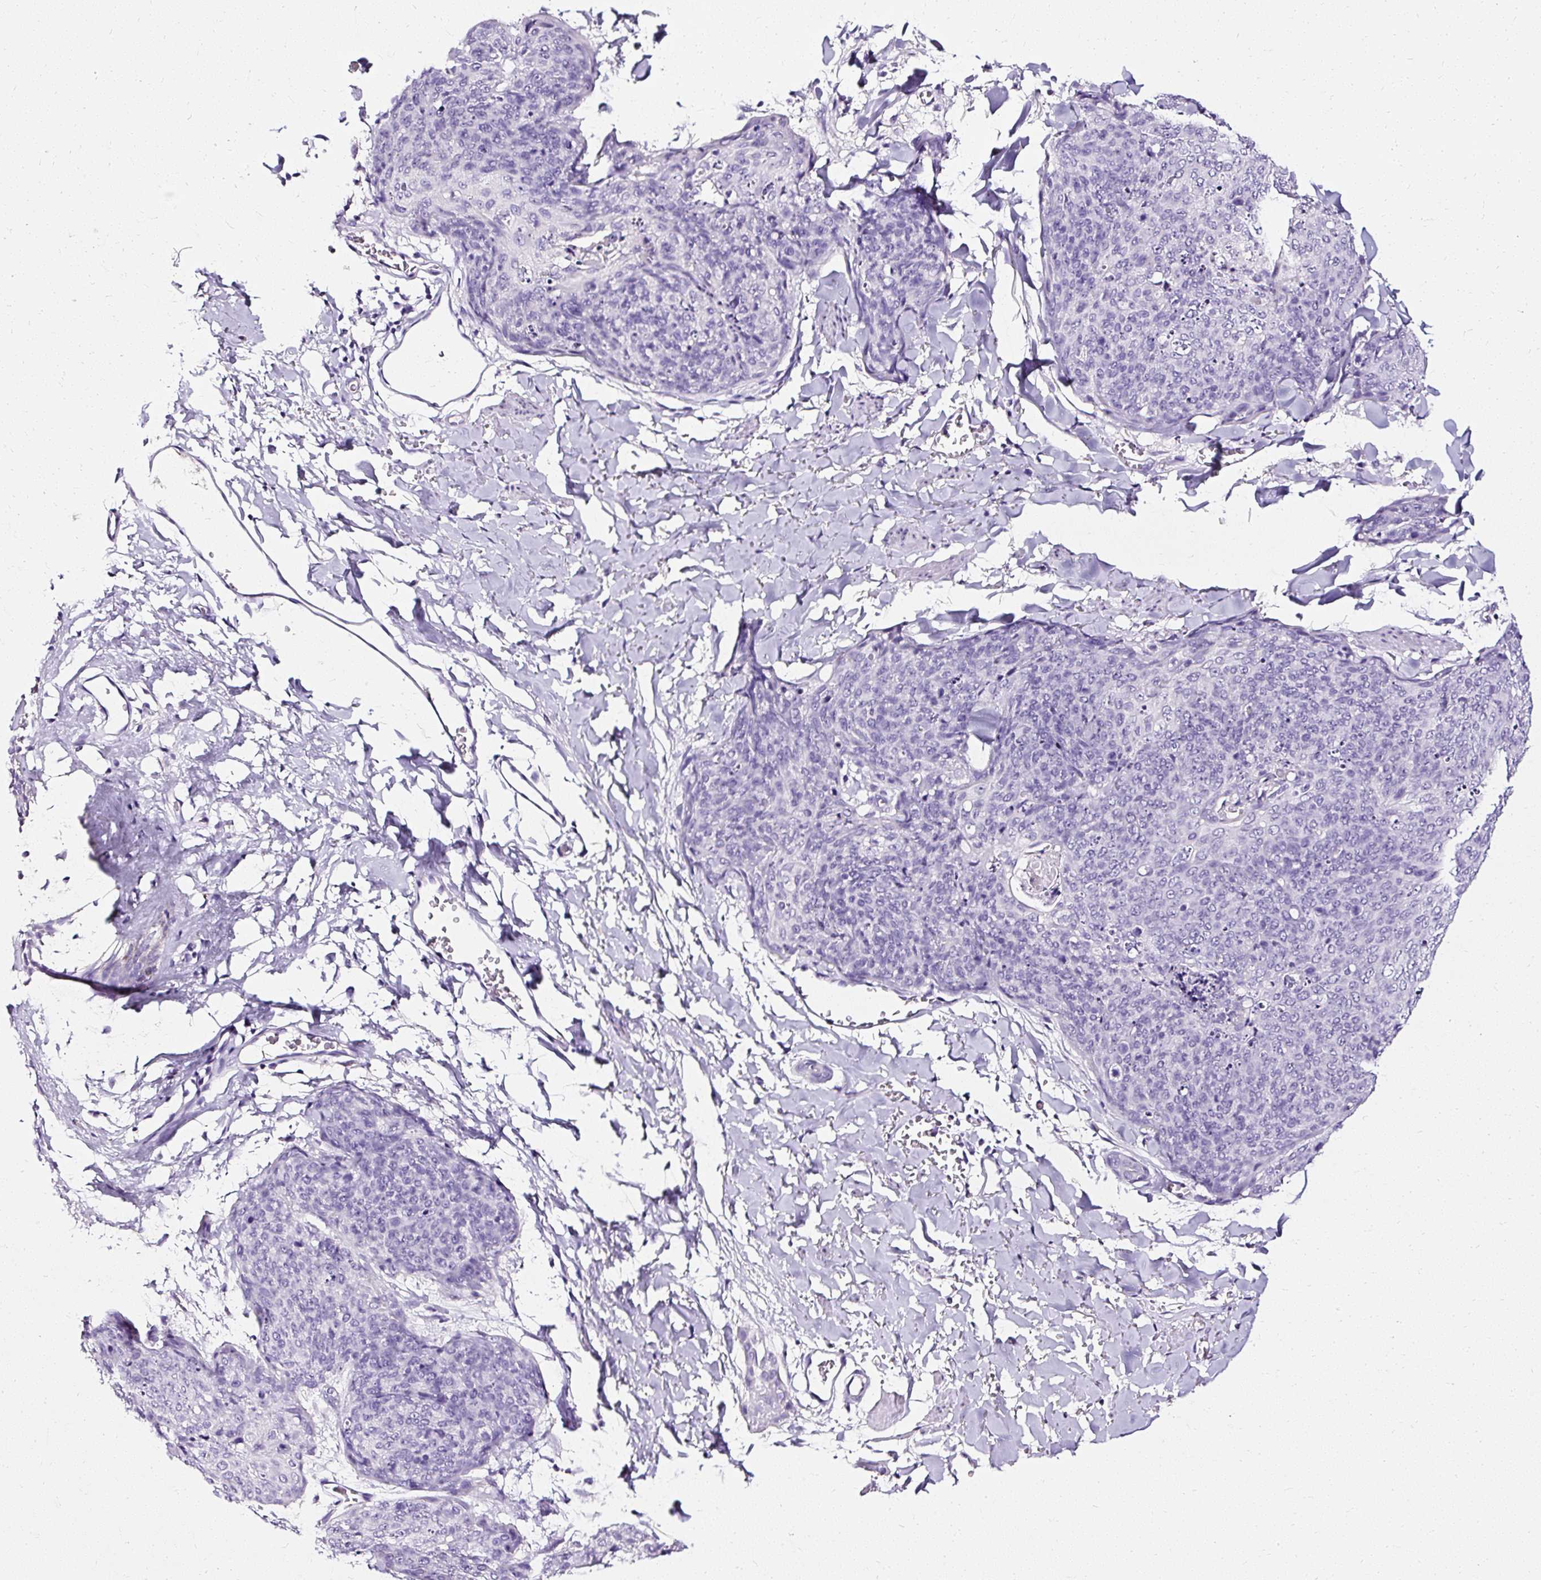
{"staining": {"intensity": "negative", "quantity": "none", "location": "none"}, "tissue": "skin cancer", "cell_type": "Tumor cells", "image_type": "cancer", "snomed": [{"axis": "morphology", "description": "Squamous cell carcinoma, NOS"}, {"axis": "topography", "description": "Skin"}, {"axis": "topography", "description": "Vulva"}], "caption": "Squamous cell carcinoma (skin) was stained to show a protein in brown. There is no significant staining in tumor cells.", "gene": "ATP2A1", "patient": {"sex": "female", "age": 85}}